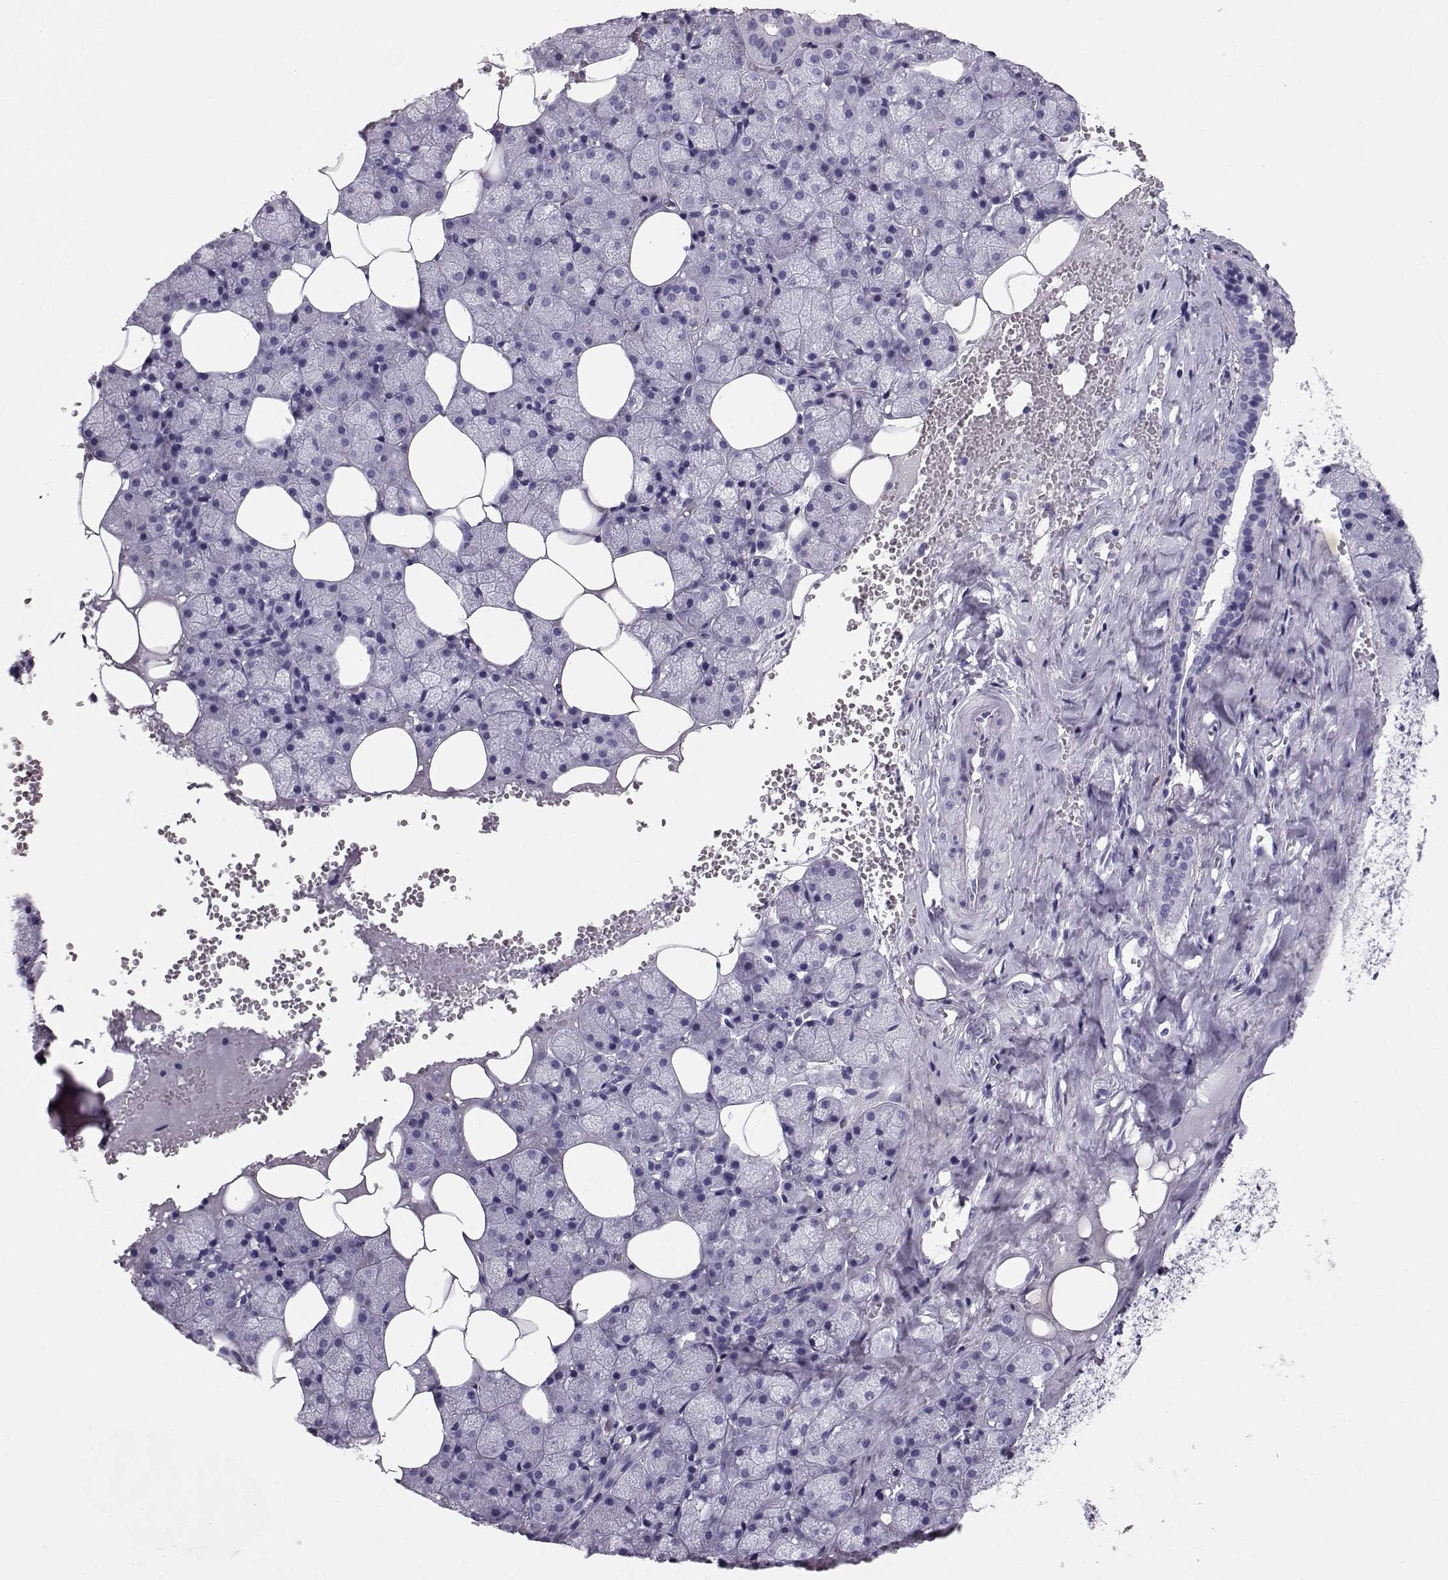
{"staining": {"intensity": "negative", "quantity": "none", "location": "none"}, "tissue": "salivary gland", "cell_type": "Glandular cells", "image_type": "normal", "snomed": [{"axis": "morphology", "description": "Normal tissue, NOS"}, {"axis": "topography", "description": "Salivary gland"}], "caption": "Image shows no significant protein staining in glandular cells of unremarkable salivary gland. (DAB (3,3'-diaminobenzidine) immunohistochemistry, high magnification).", "gene": "RD3", "patient": {"sex": "male", "age": 38}}